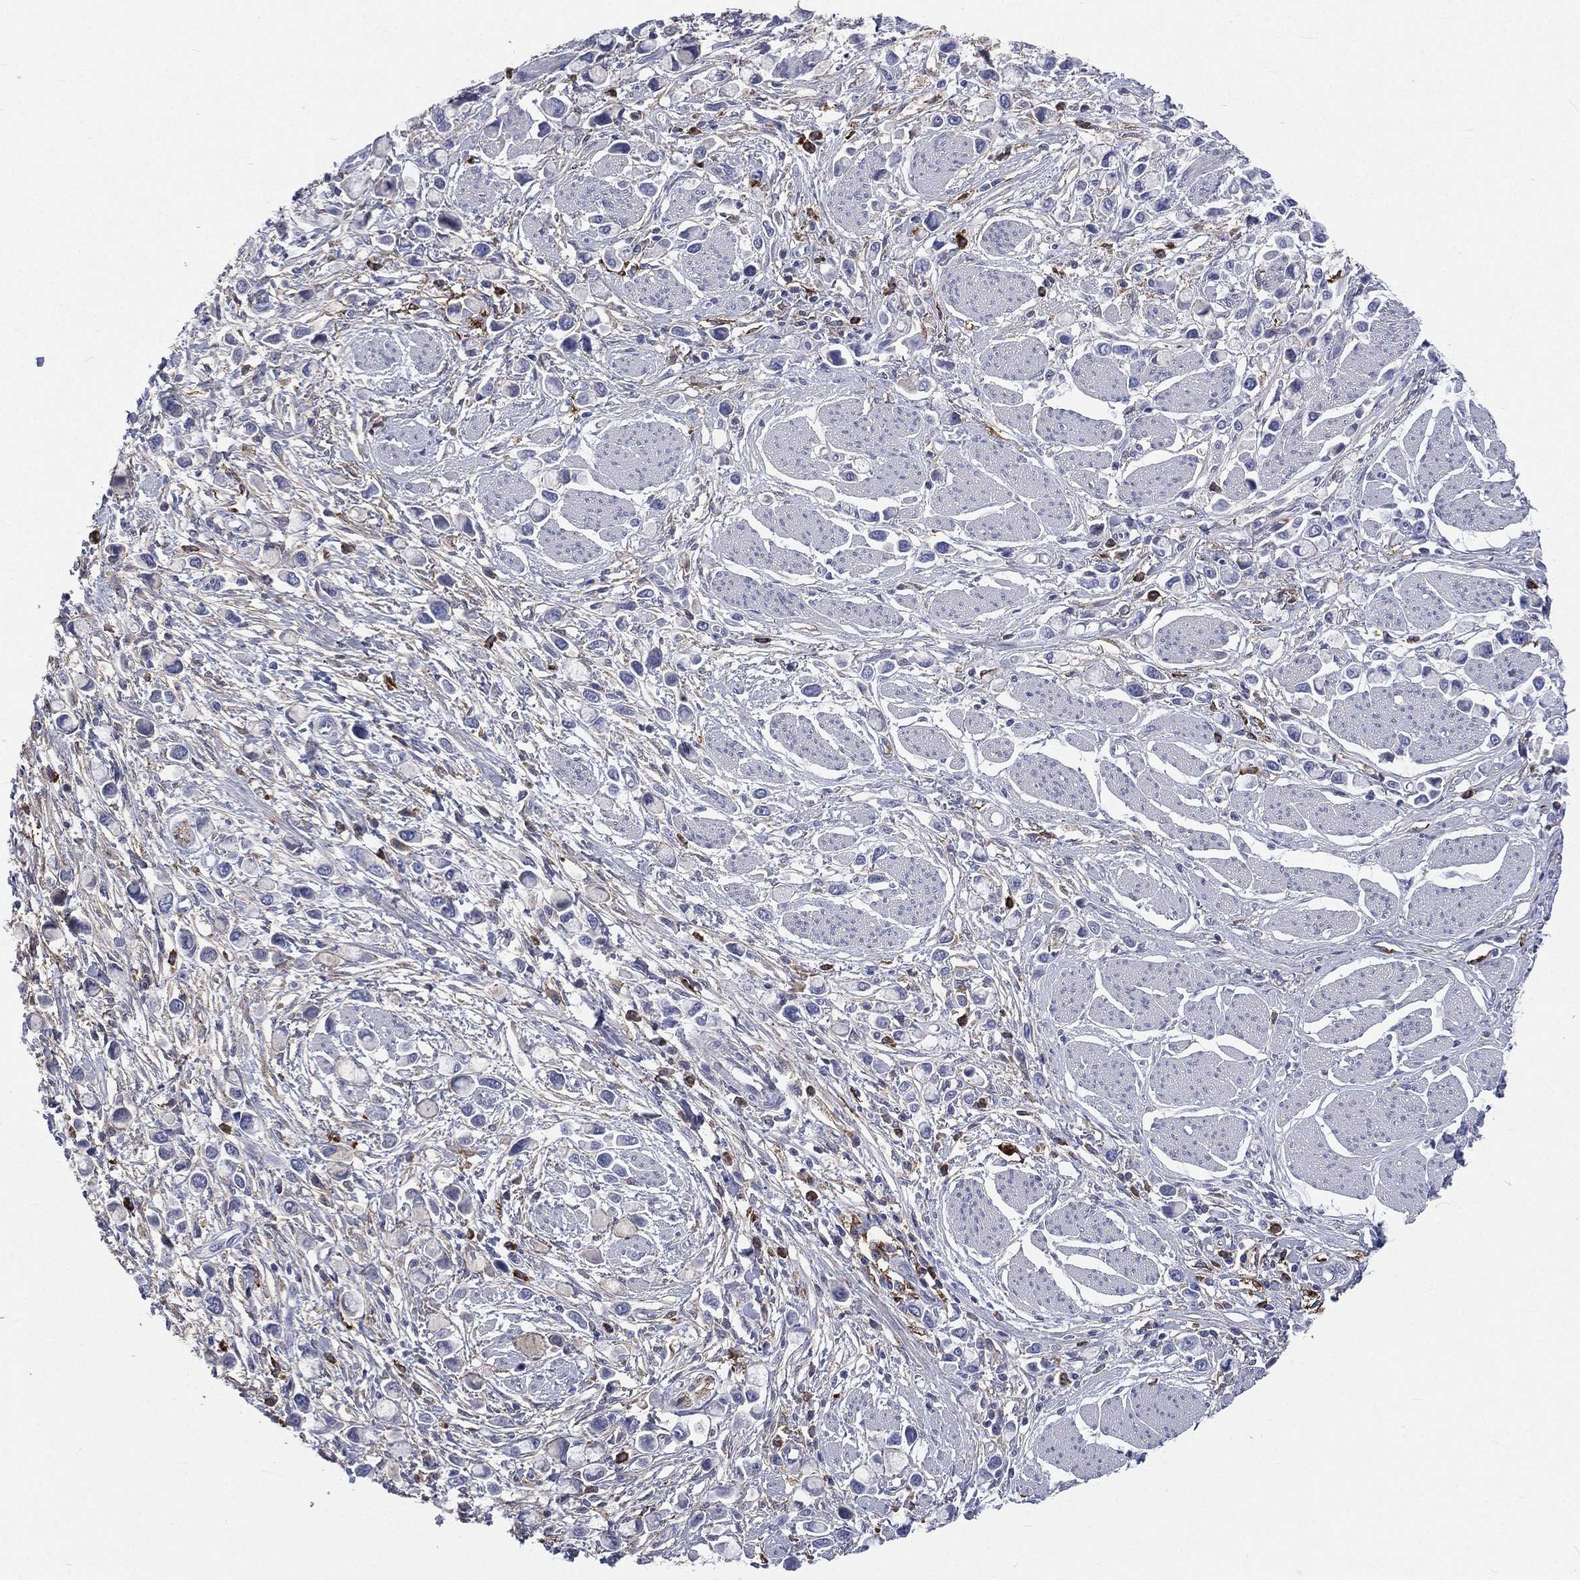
{"staining": {"intensity": "negative", "quantity": "none", "location": "none"}, "tissue": "stomach cancer", "cell_type": "Tumor cells", "image_type": "cancer", "snomed": [{"axis": "morphology", "description": "Adenocarcinoma, NOS"}, {"axis": "topography", "description": "Stomach"}], "caption": "High power microscopy photomicrograph of an immunohistochemistry photomicrograph of stomach cancer, revealing no significant staining in tumor cells. (DAB (3,3'-diaminobenzidine) immunohistochemistry with hematoxylin counter stain).", "gene": "BASP1", "patient": {"sex": "female", "age": 81}}